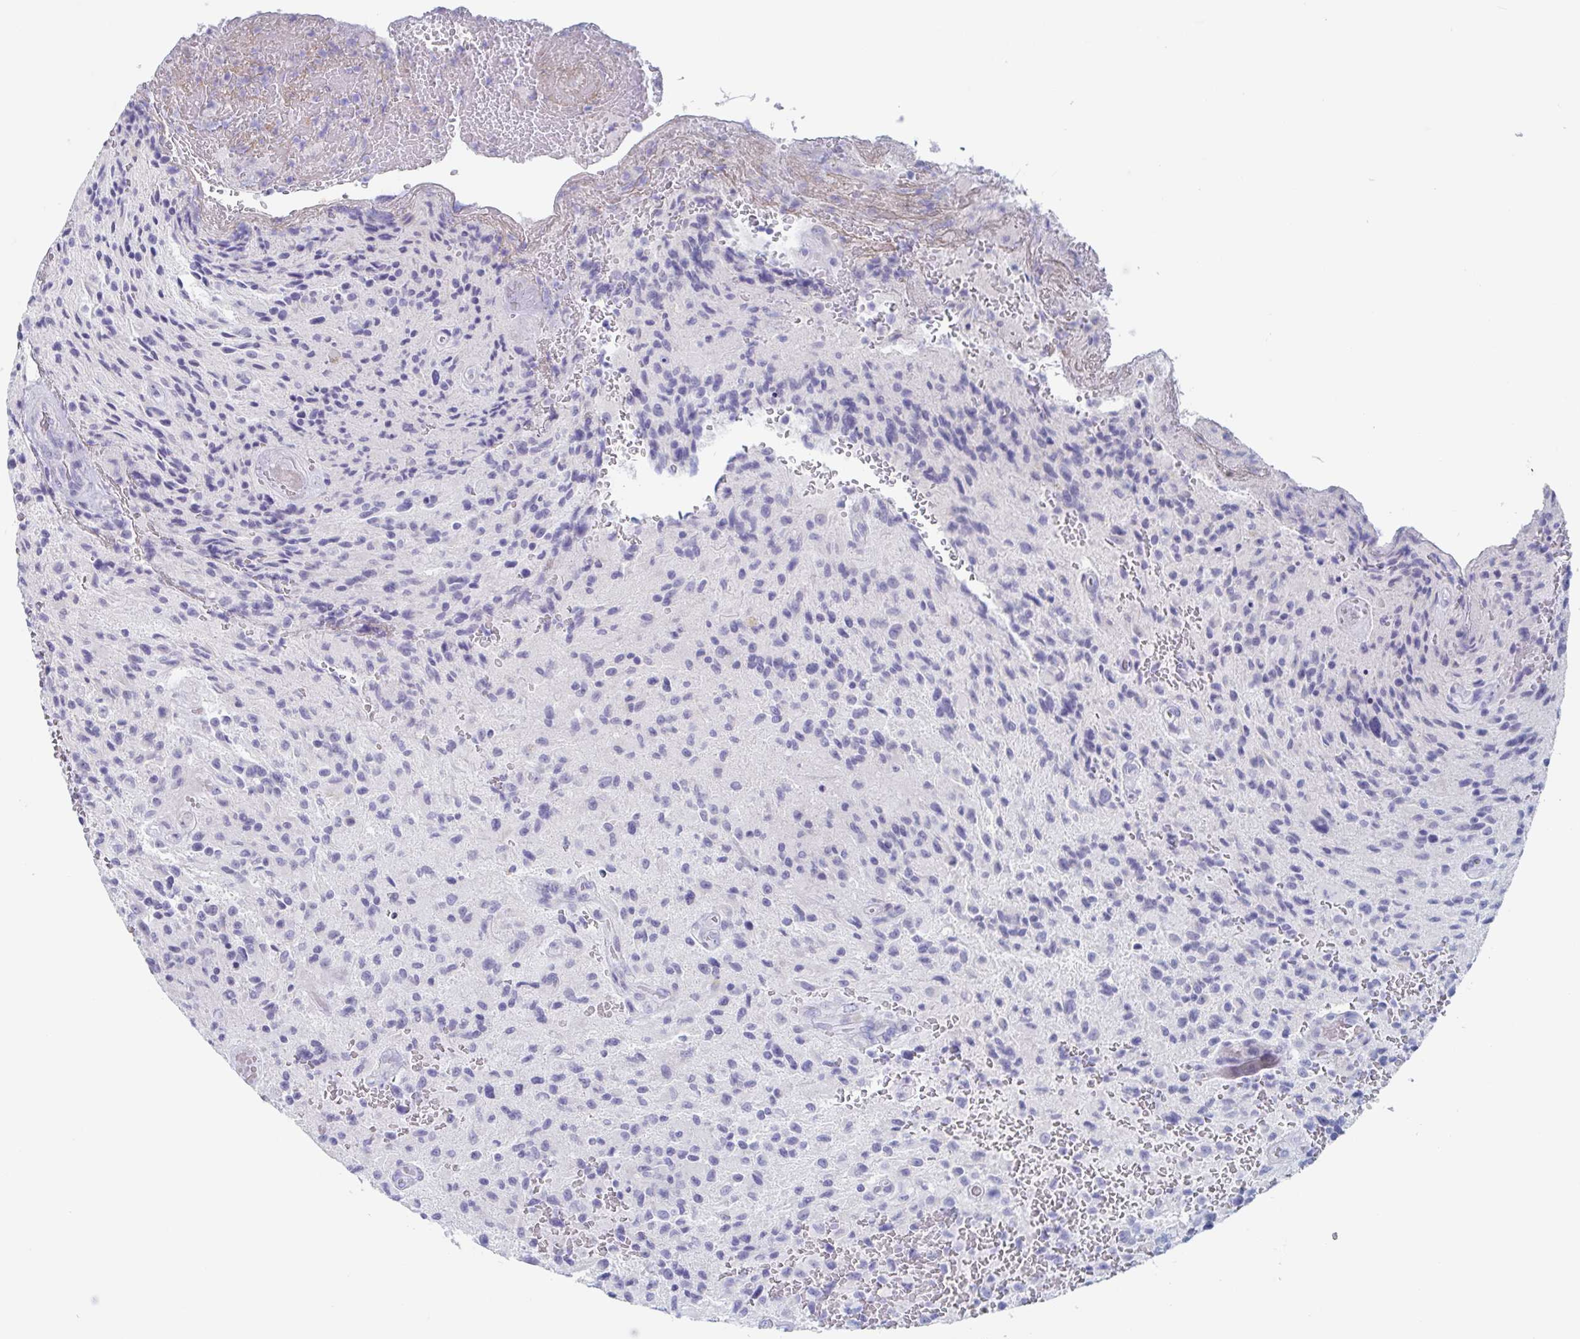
{"staining": {"intensity": "negative", "quantity": "none", "location": "none"}, "tissue": "glioma", "cell_type": "Tumor cells", "image_type": "cancer", "snomed": [{"axis": "morphology", "description": "Normal tissue, NOS"}, {"axis": "morphology", "description": "Glioma, malignant, High grade"}, {"axis": "topography", "description": "Cerebral cortex"}], "caption": "A micrograph of human malignant high-grade glioma is negative for staining in tumor cells.", "gene": "NT5C3B", "patient": {"sex": "male", "age": 56}}